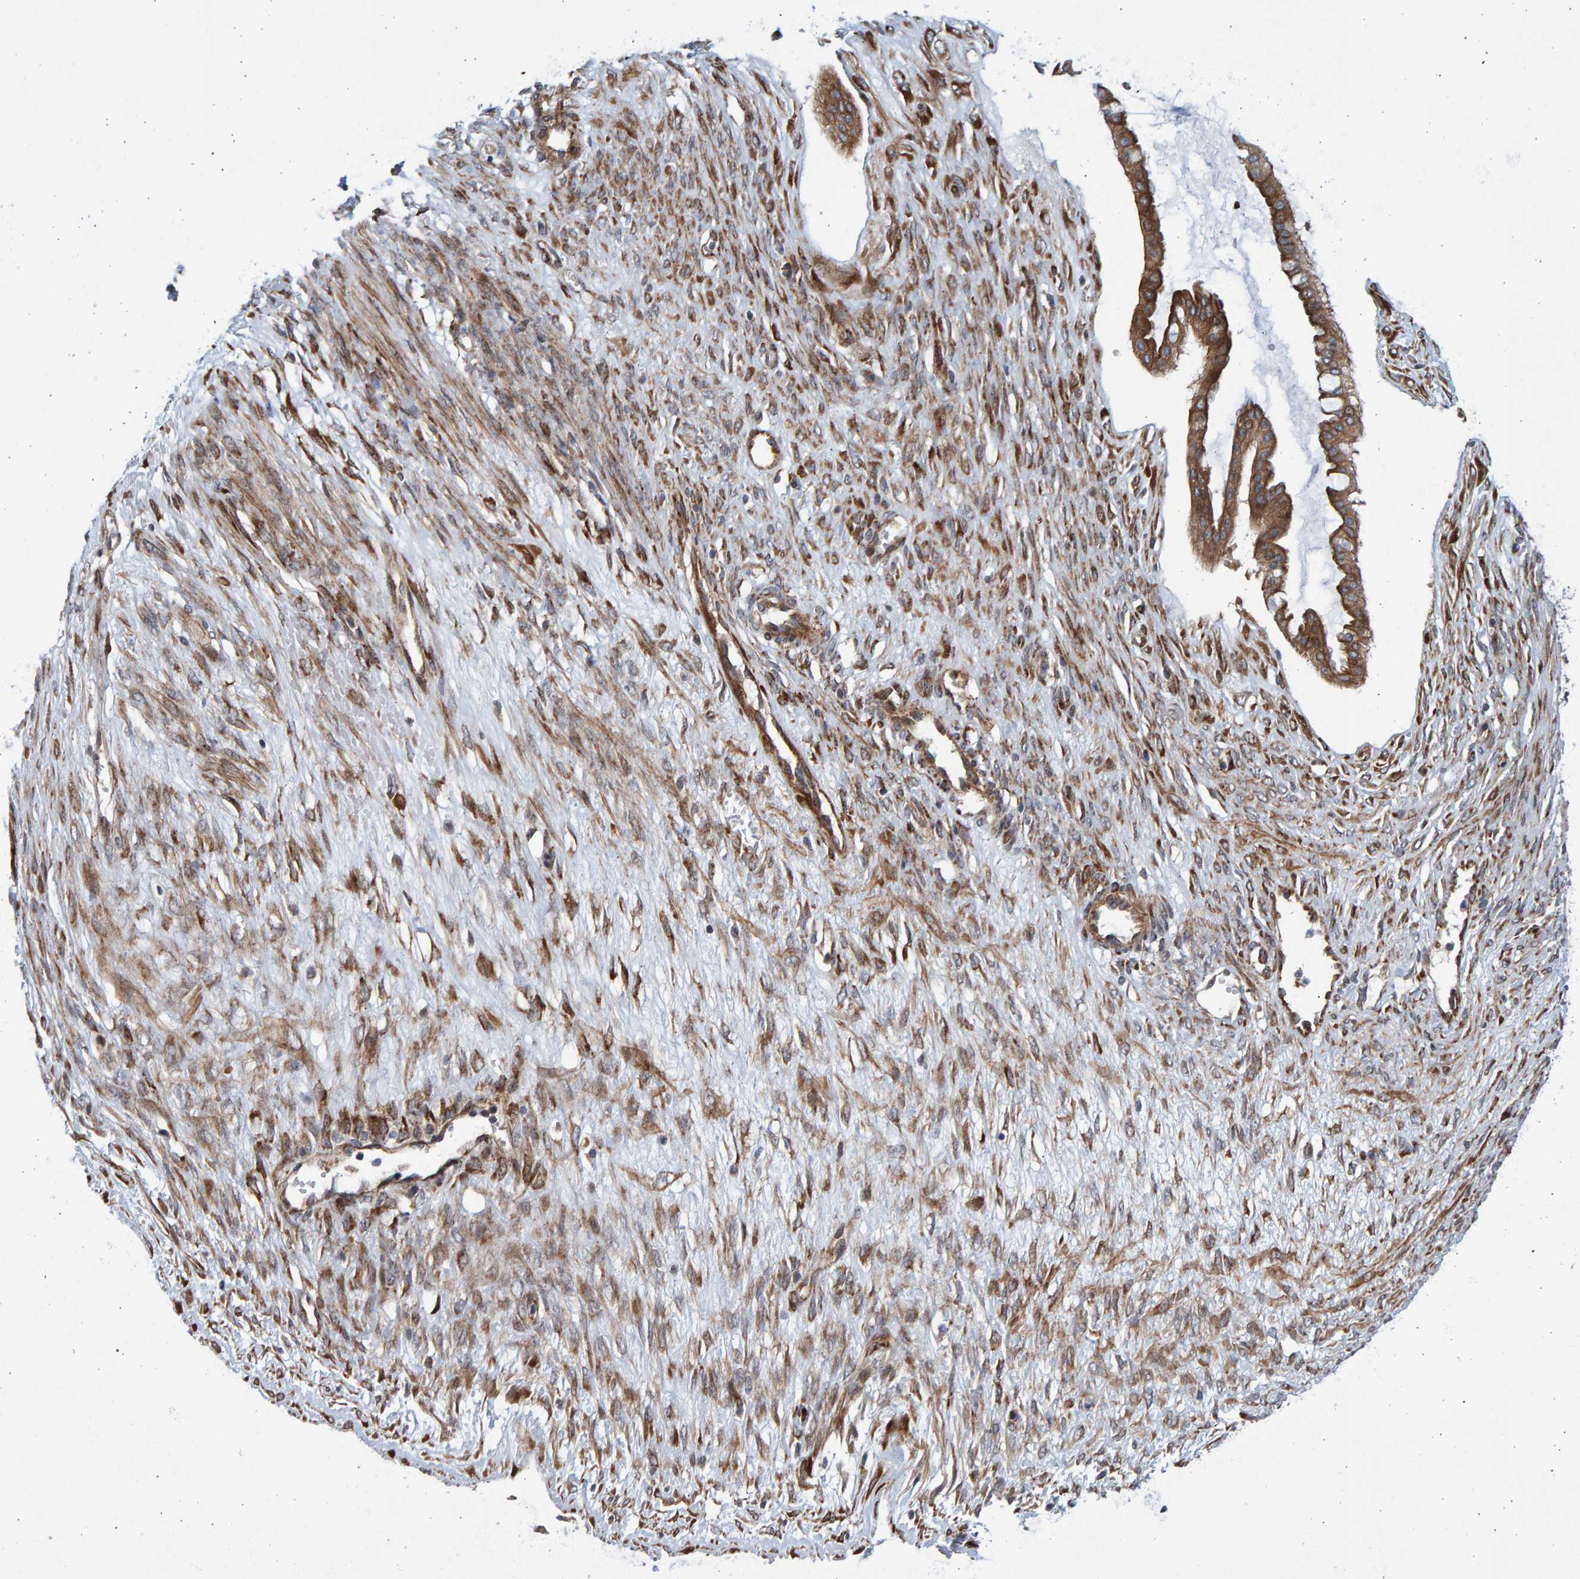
{"staining": {"intensity": "strong", "quantity": ">75%", "location": "cytoplasmic/membranous"}, "tissue": "ovarian cancer", "cell_type": "Tumor cells", "image_type": "cancer", "snomed": [{"axis": "morphology", "description": "Cystadenocarcinoma, mucinous, NOS"}, {"axis": "topography", "description": "Ovary"}], "caption": "Protein staining of ovarian mucinous cystadenocarcinoma tissue displays strong cytoplasmic/membranous positivity in about >75% of tumor cells.", "gene": "LRBA", "patient": {"sex": "female", "age": 73}}